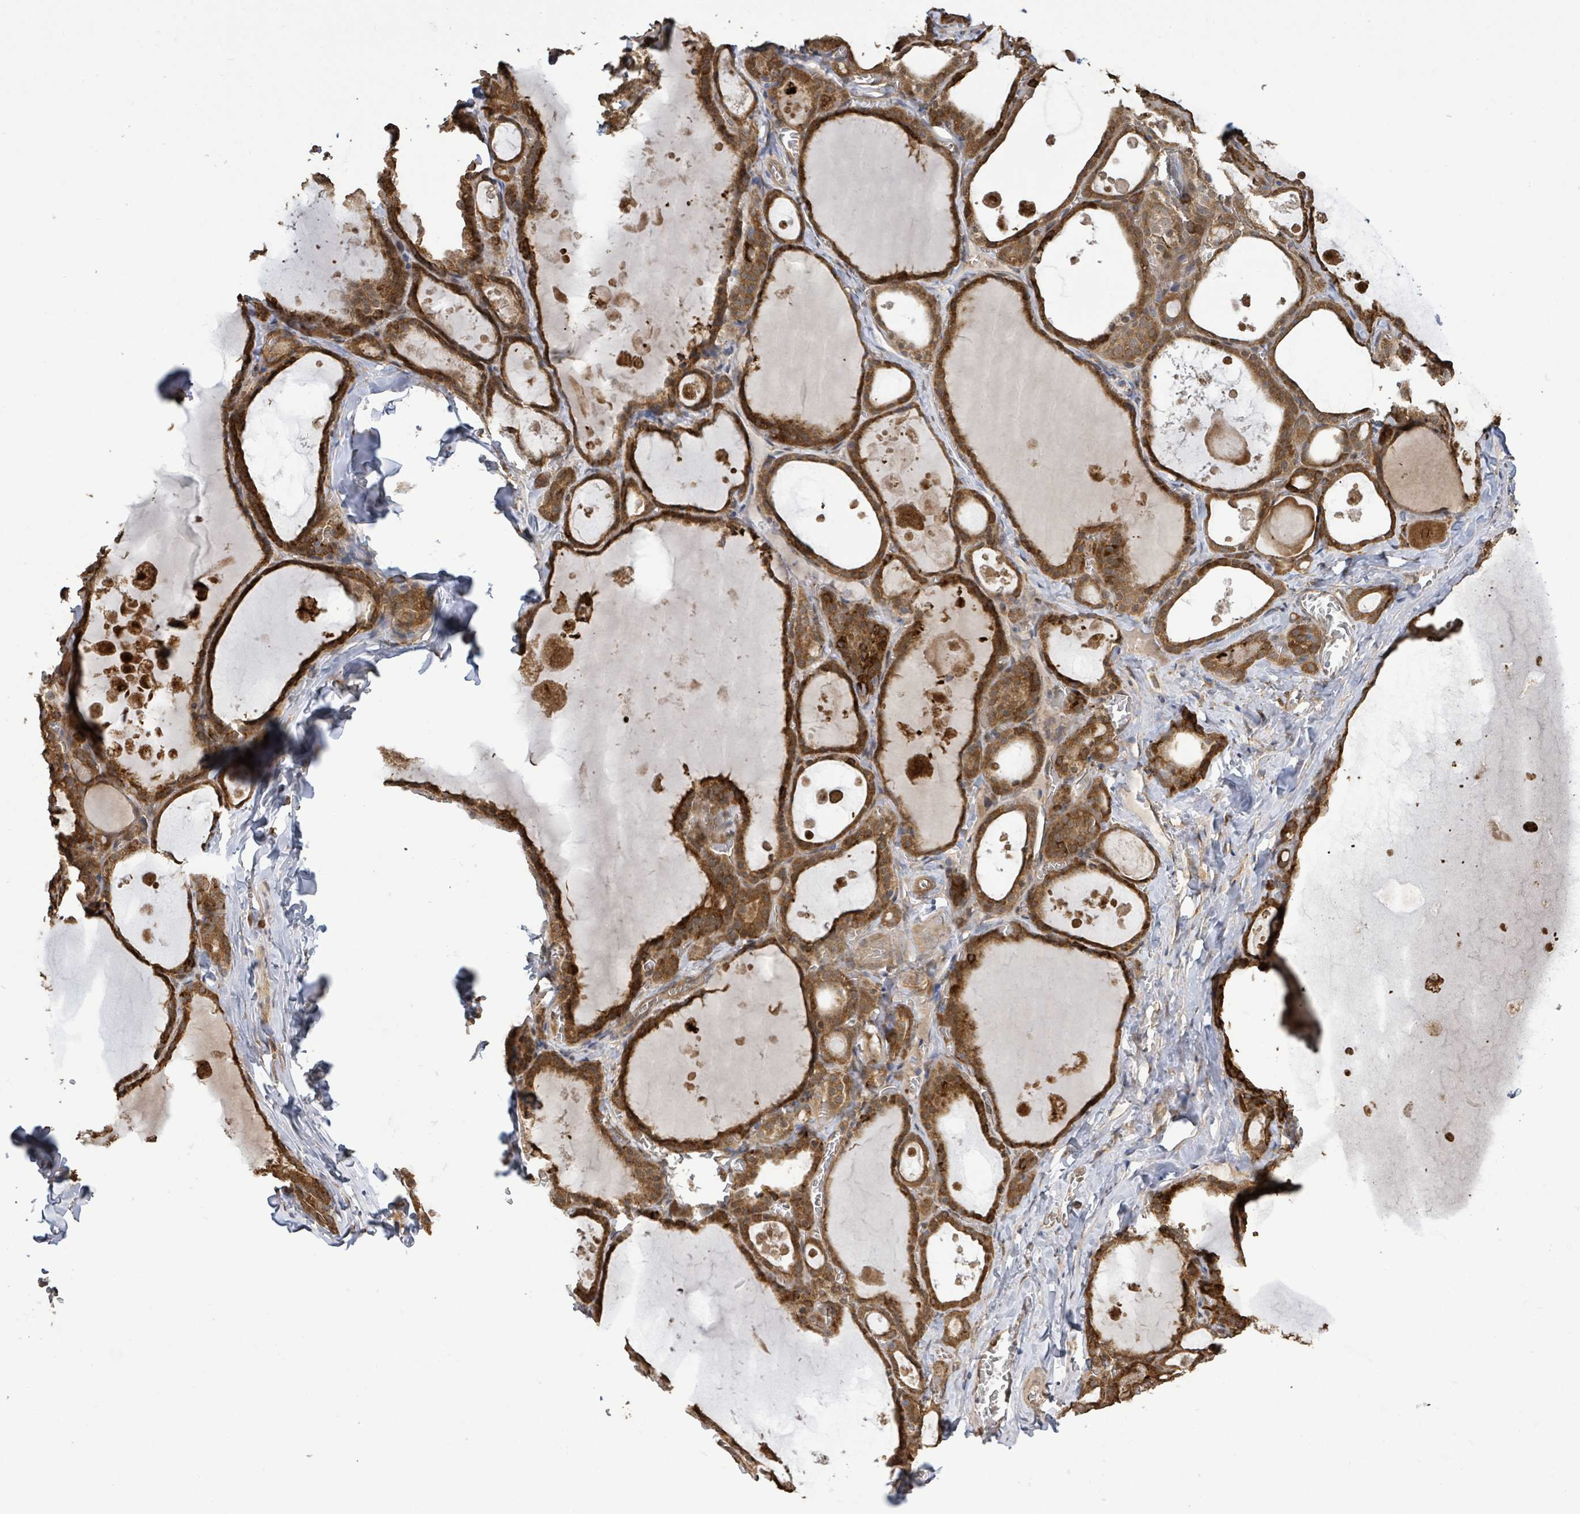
{"staining": {"intensity": "strong", "quantity": ">75%", "location": "cytoplasmic/membranous"}, "tissue": "thyroid gland", "cell_type": "Glandular cells", "image_type": "normal", "snomed": [{"axis": "morphology", "description": "Normal tissue, NOS"}, {"axis": "topography", "description": "Thyroid gland"}], "caption": "Thyroid gland stained for a protein (brown) exhibits strong cytoplasmic/membranous positive staining in about >75% of glandular cells.", "gene": "ARPIN", "patient": {"sex": "male", "age": 56}}